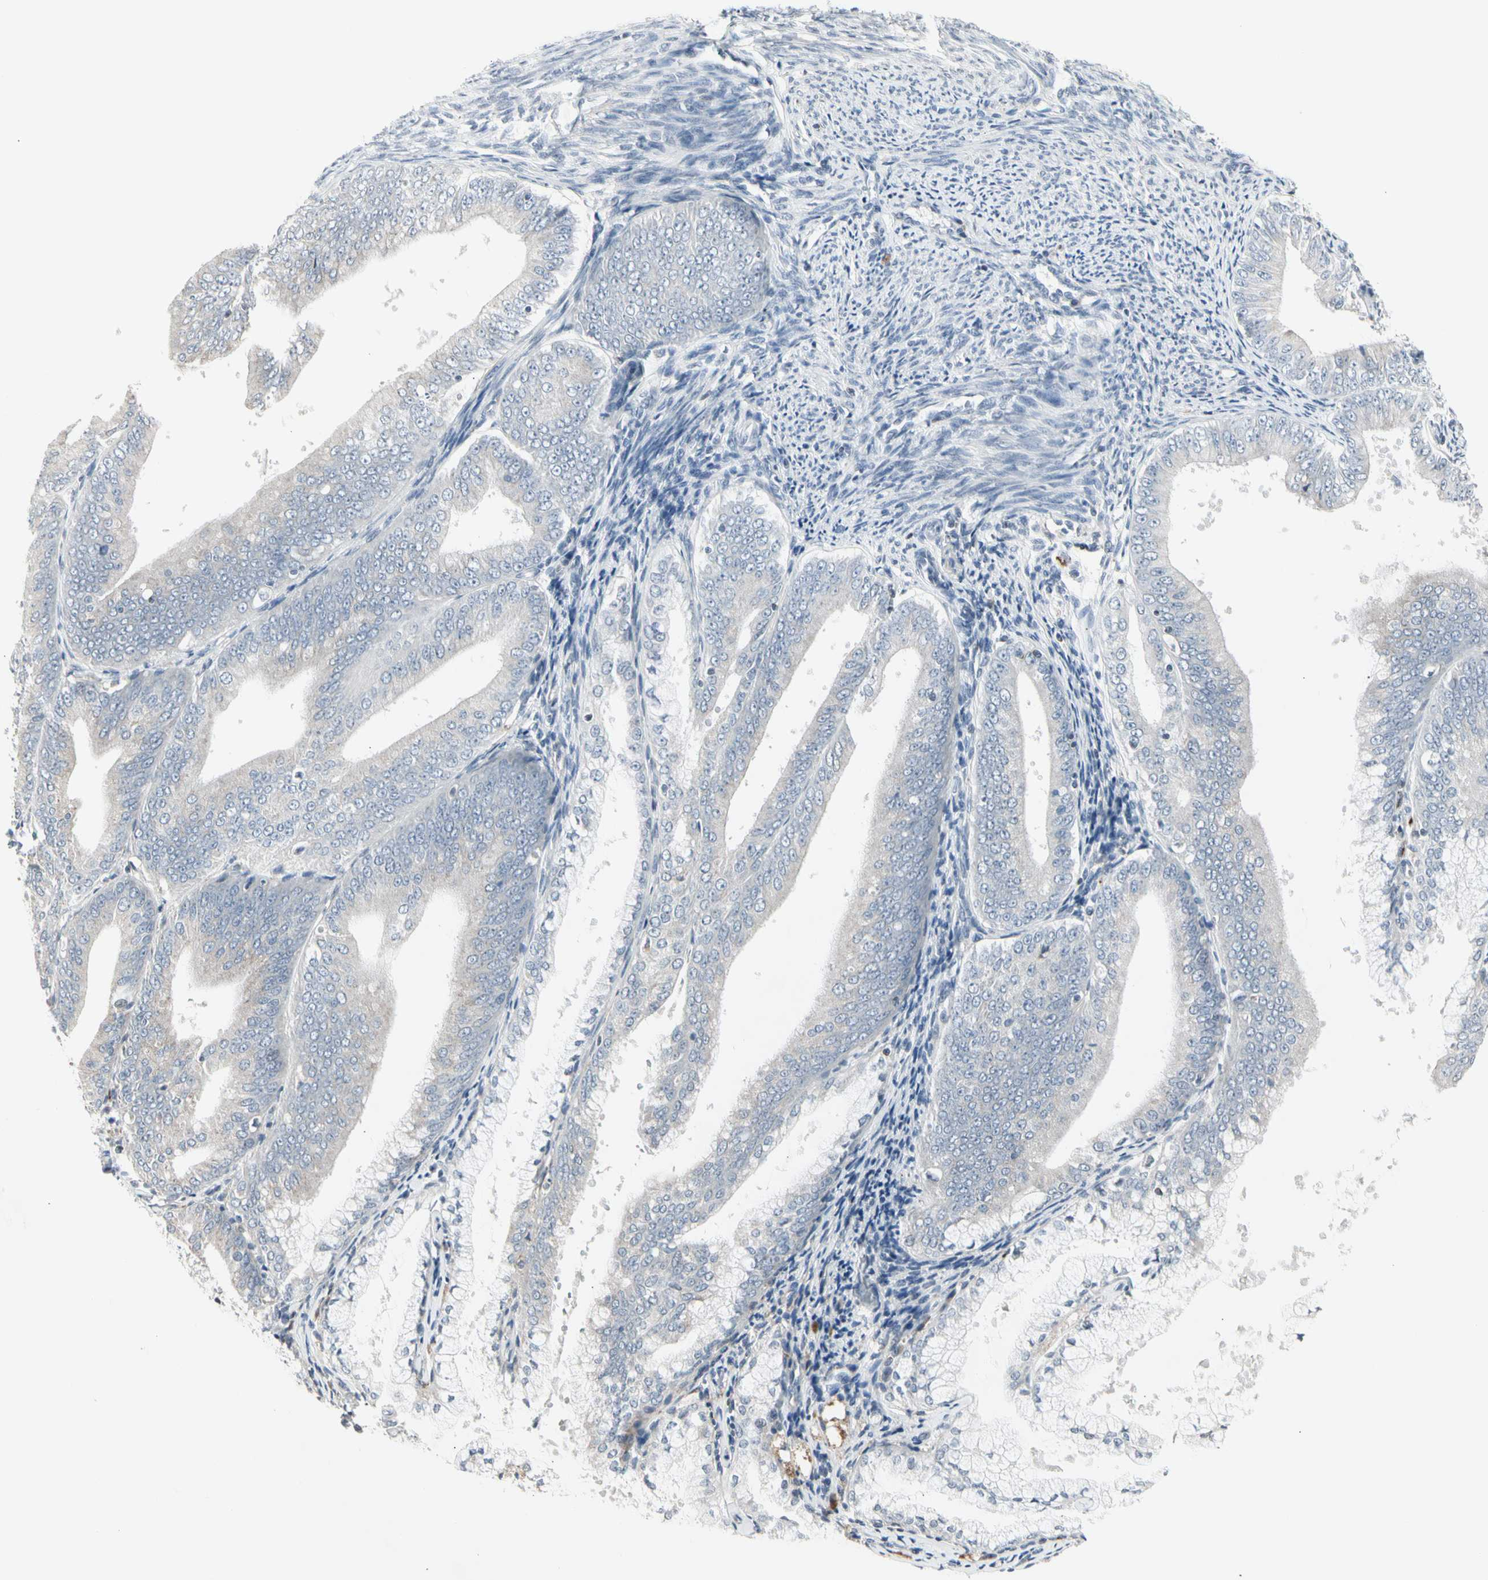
{"staining": {"intensity": "negative", "quantity": "none", "location": "none"}, "tissue": "endometrial cancer", "cell_type": "Tumor cells", "image_type": "cancer", "snomed": [{"axis": "morphology", "description": "Adenocarcinoma, NOS"}, {"axis": "topography", "description": "Endometrium"}], "caption": "Immunohistochemical staining of endometrial cancer (adenocarcinoma) displays no significant staining in tumor cells.", "gene": "TMEM176A", "patient": {"sex": "female", "age": 63}}